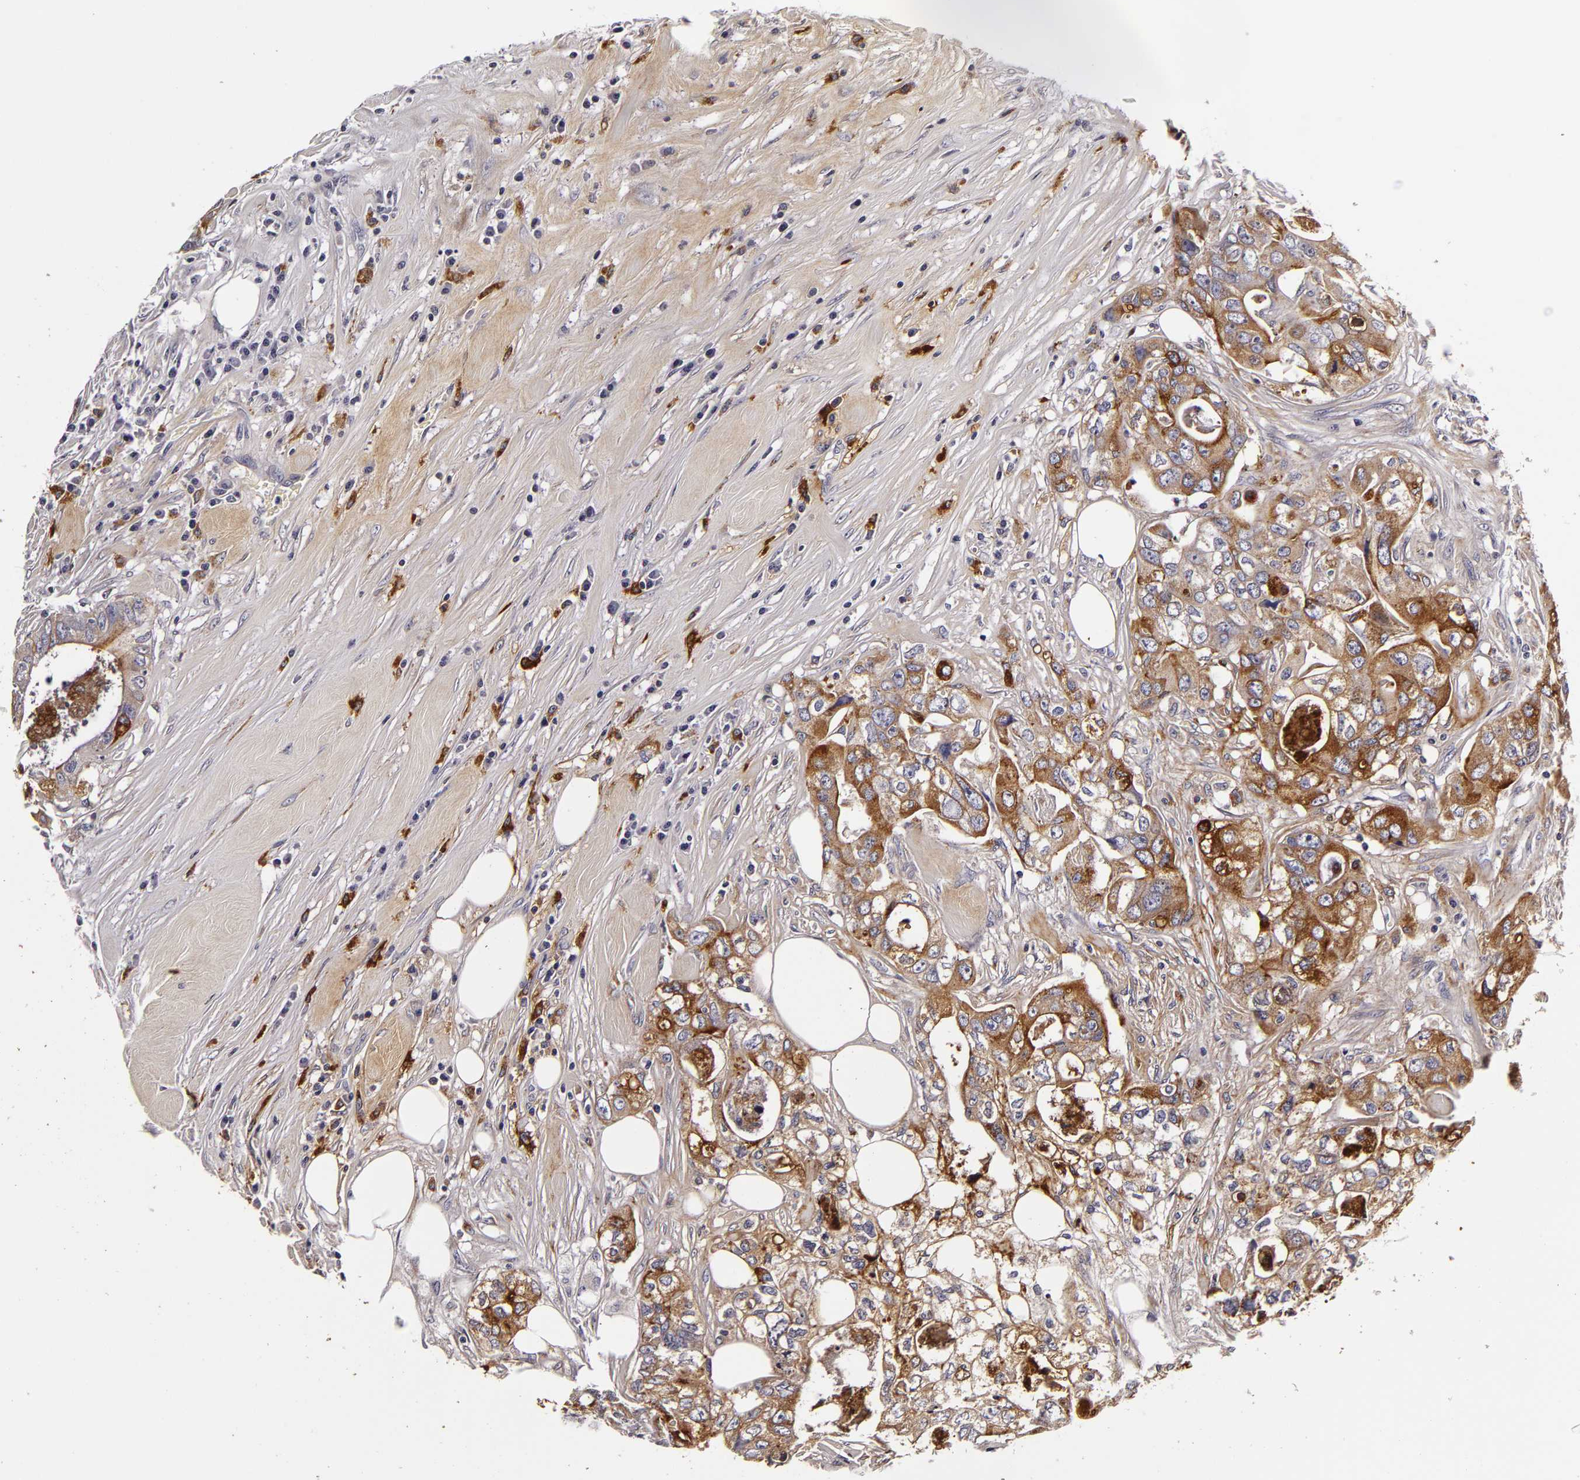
{"staining": {"intensity": "moderate", "quantity": "25%-75%", "location": "cytoplasmic/membranous"}, "tissue": "colorectal cancer", "cell_type": "Tumor cells", "image_type": "cancer", "snomed": [{"axis": "morphology", "description": "Adenocarcinoma, NOS"}, {"axis": "topography", "description": "Rectum"}], "caption": "Colorectal adenocarcinoma stained with a brown dye exhibits moderate cytoplasmic/membranous positive staining in approximately 25%-75% of tumor cells.", "gene": "LGALS3BP", "patient": {"sex": "female", "age": 57}}